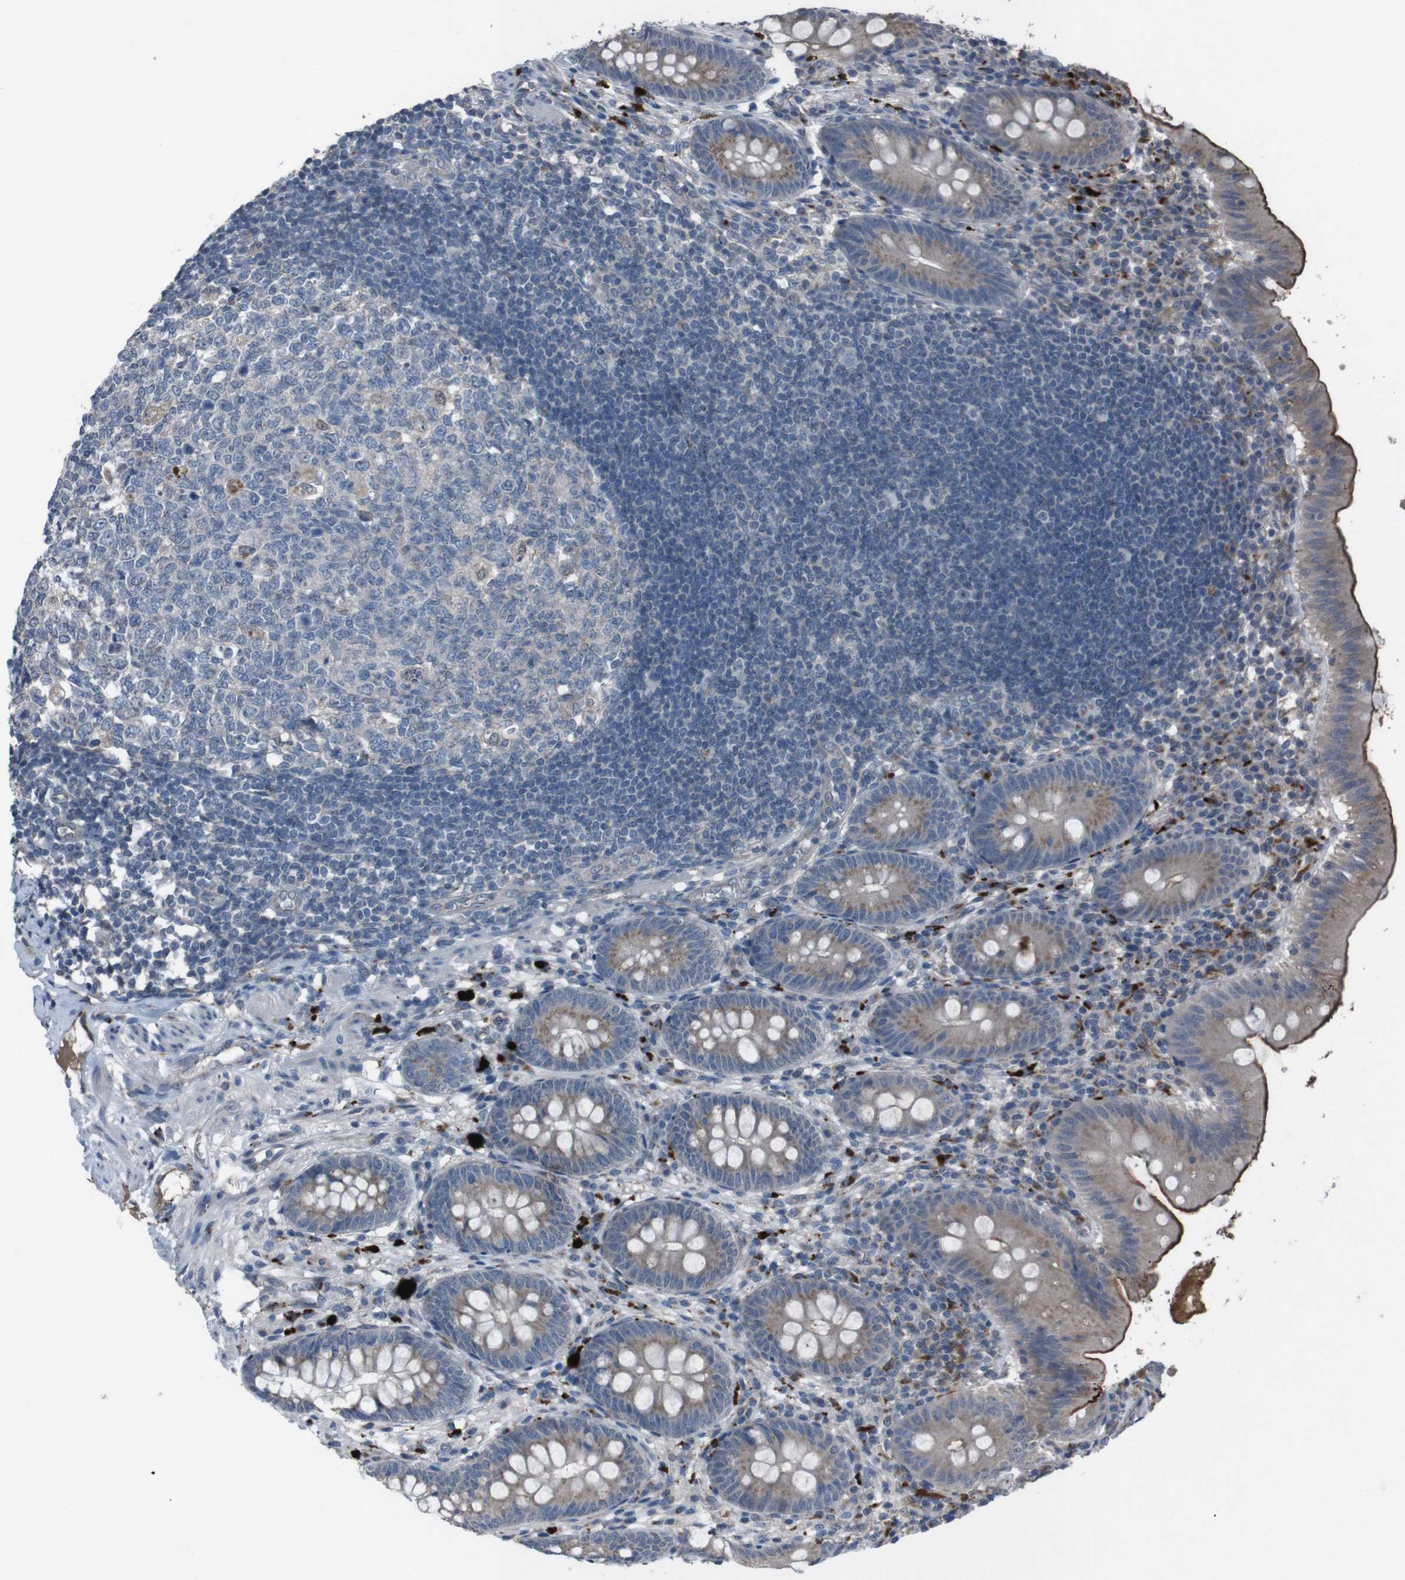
{"staining": {"intensity": "moderate", "quantity": ">75%", "location": "cytoplasmic/membranous"}, "tissue": "appendix", "cell_type": "Glandular cells", "image_type": "normal", "snomed": [{"axis": "morphology", "description": "Normal tissue, NOS"}, {"axis": "topography", "description": "Appendix"}], "caption": "High-power microscopy captured an IHC micrograph of benign appendix, revealing moderate cytoplasmic/membranous staining in approximately >75% of glandular cells. (IHC, brightfield microscopy, high magnification).", "gene": "EFNA5", "patient": {"sex": "male", "age": 56}}